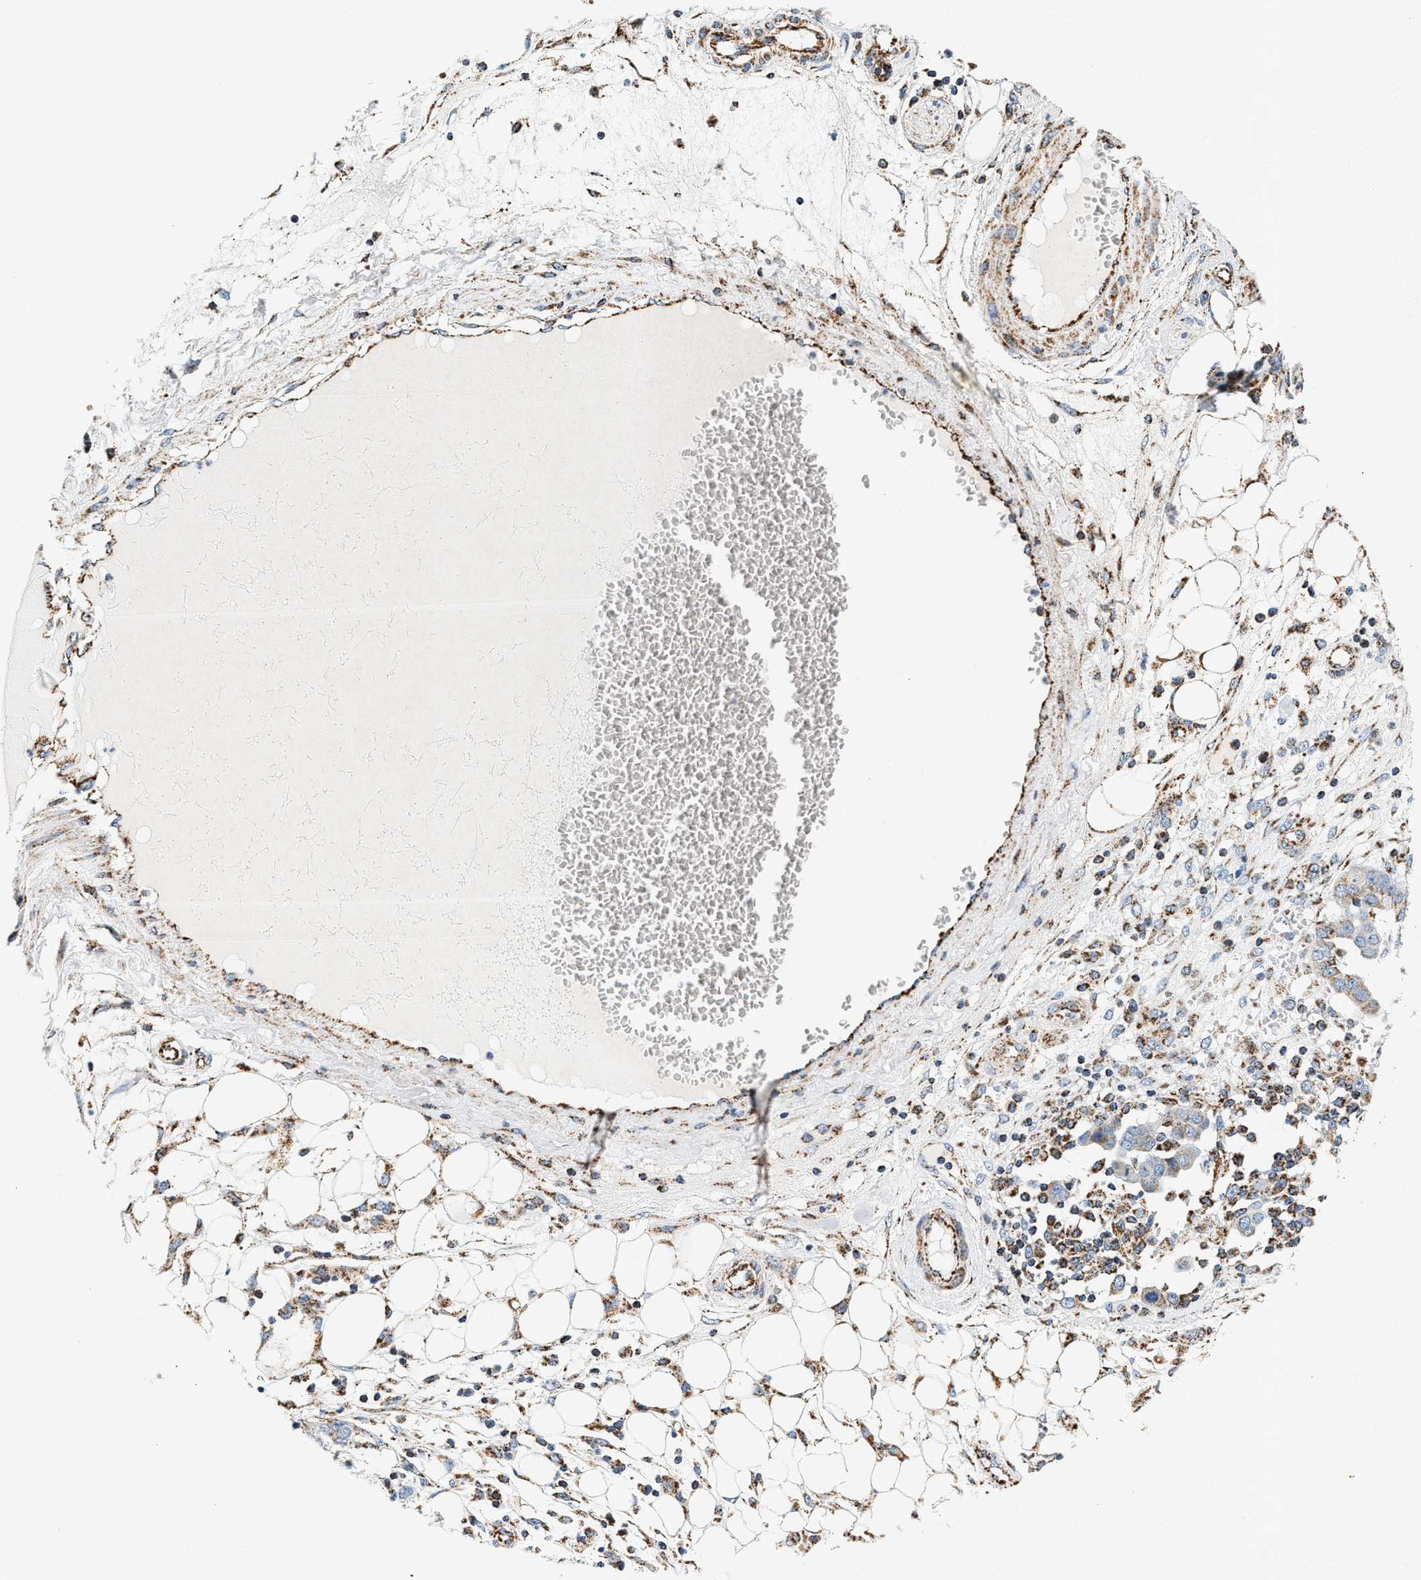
{"staining": {"intensity": "weak", "quantity": "25%-75%", "location": "cytoplasmic/membranous"}, "tissue": "ovarian cancer", "cell_type": "Tumor cells", "image_type": "cancer", "snomed": [{"axis": "morphology", "description": "Cystadenocarcinoma, serous, NOS"}, {"axis": "topography", "description": "Soft tissue"}, {"axis": "topography", "description": "Ovary"}], "caption": "A micrograph of ovarian serous cystadenocarcinoma stained for a protein displays weak cytoplasmic/membranous brown staining in tumor cells. The protein of interest is shown in brown color, while the nuclei are stained blue.", "gene": "PDE1A", "patient": {"sex": "female", "age": 57}}